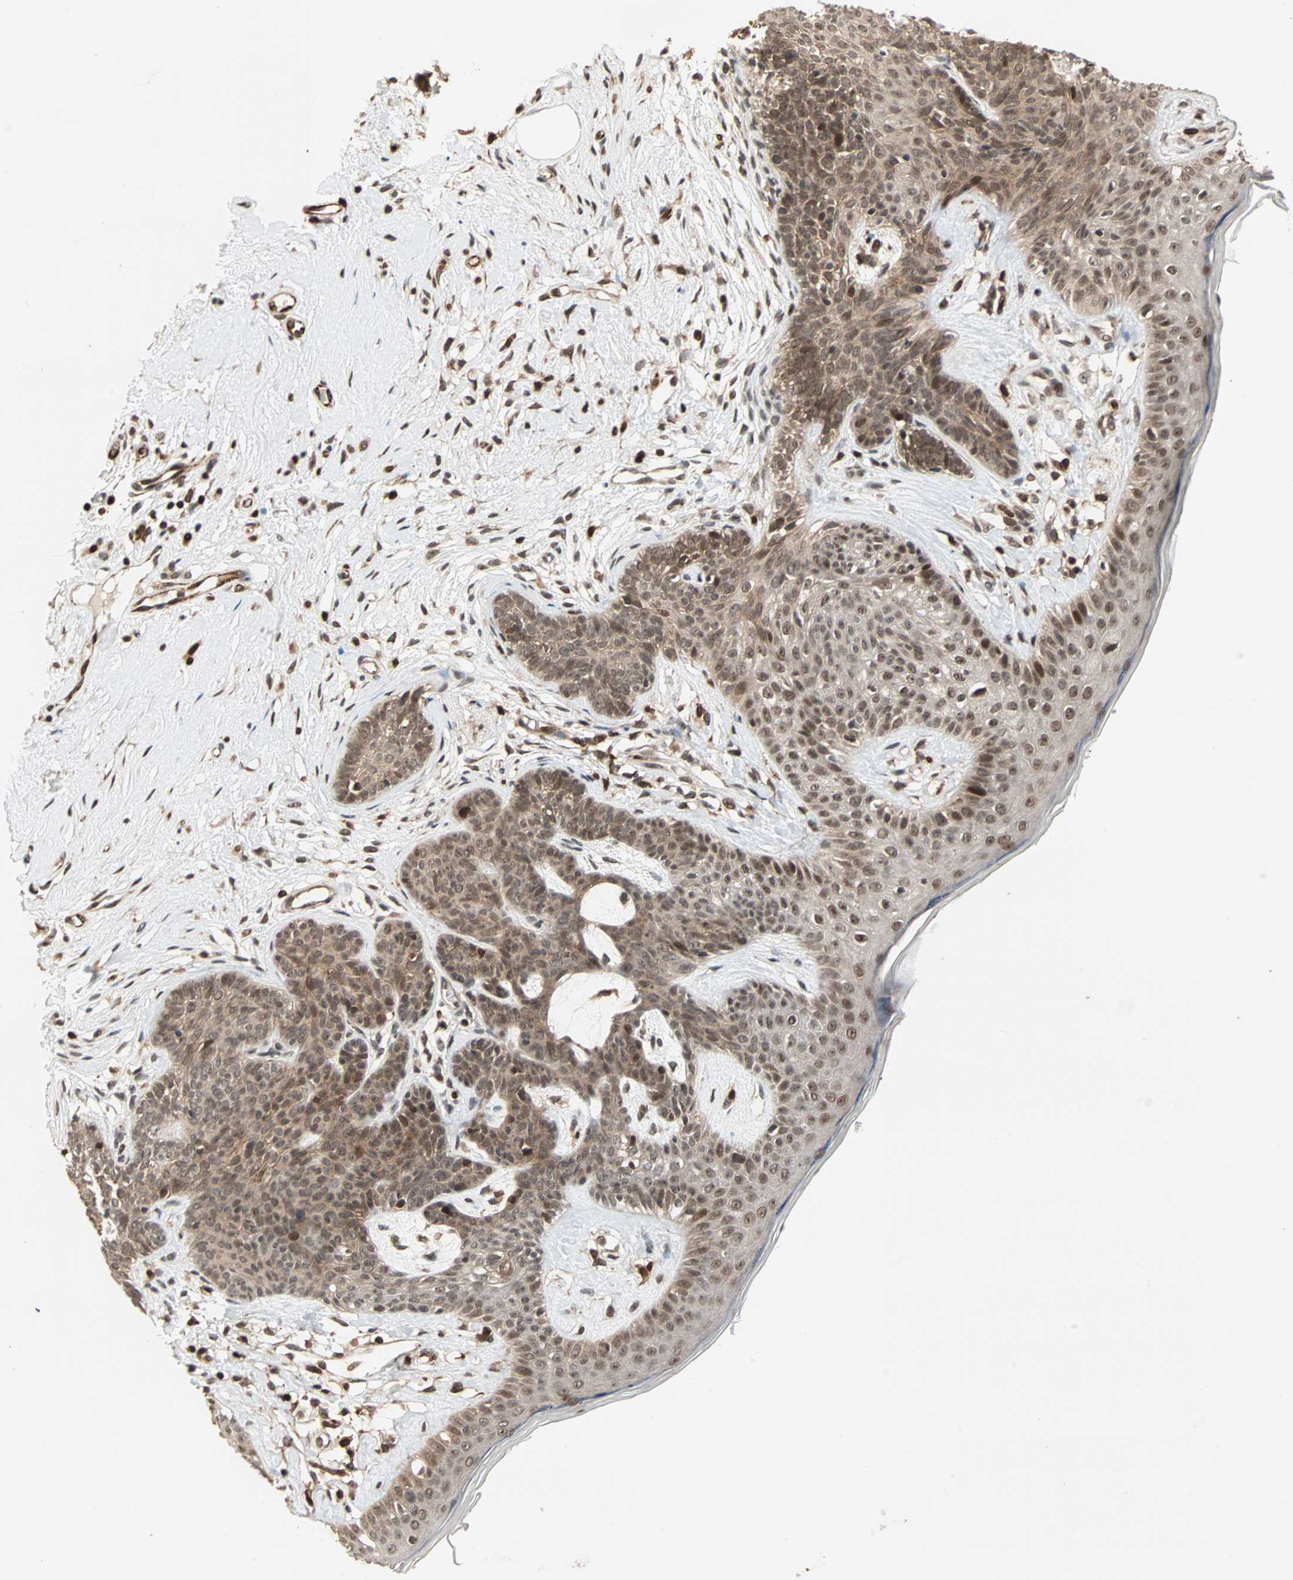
{"staining": {"intensity": "moderate", "quantity": ">75%", "location": "cytoplasmic/membranous,nuclear"}, "tissue": "skin cancer", "cell_type": "Tumor cells", "image_type": "cancer", "snomed": [{"axis": "morphology", "description": "Developmental malformation"}, {"axis": "morphology", "description": "Basal cell carcinoma"}, {"axis": "topography", "description": "Skin"}], "caption": "The immunohistochemical stain labels moderate cytoplasmic/membranous and nuclear staining in tumor cells of skin cancer (basal cell carcinoma) tissue.", "gene": "ZBED9", "patient": {"sex": "female", "age": 62}}